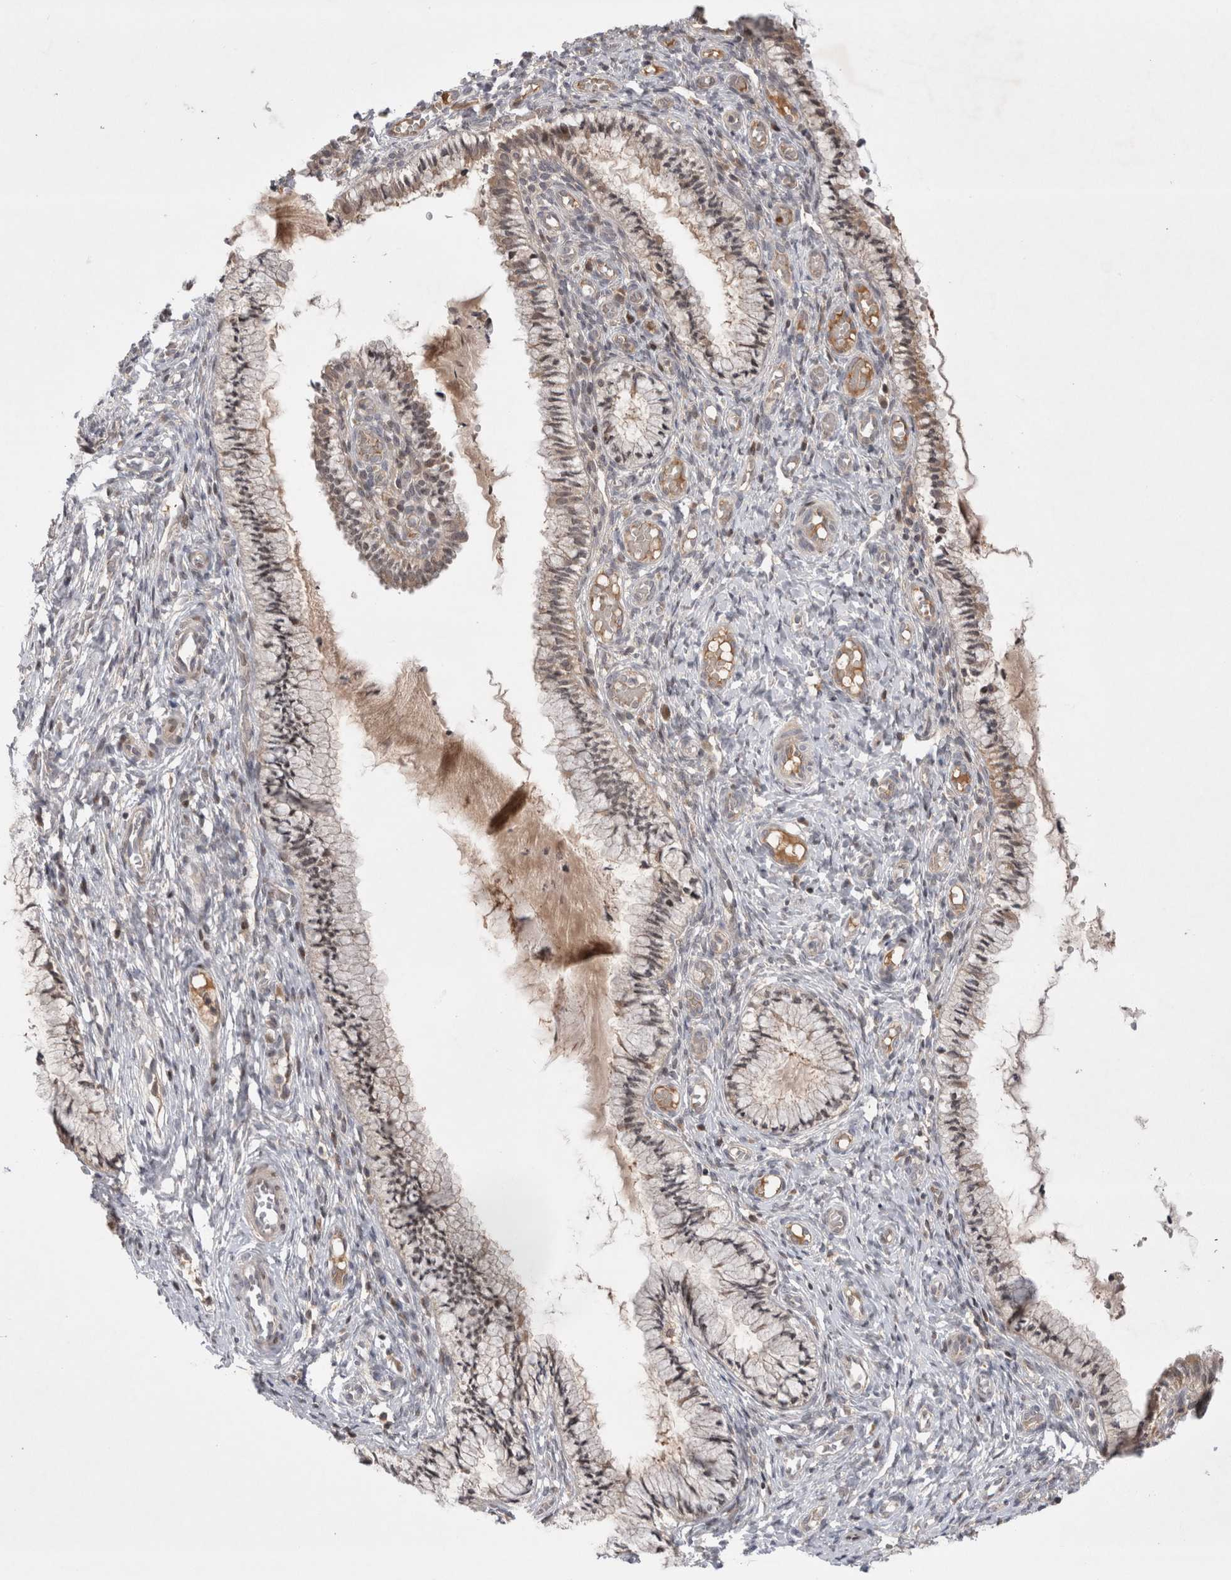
{"staining": {"intensity": "weak", "quantity": "25%-75%", "location": "cytoplasmic/membranous,nuclear"}, "tissue": "cervix", "cell_type": "Glandular cells", "image_type": "normal", "snomed": [{"axis": "morphology", "description": "Normal tissue, NOS"}, {"axis": "topography", "description": "Cervix"}], "caption": "IHC histopathology image of benign cervix: human cervix stained using immunohistochemistry displays low levels of weak protein expression localized specifically in the cytoplasmic/membranous,nuclear of glandular cells, appearing as a cytoplasmic/membranous,nuclear brown color.", "gene": "PLEKHM1", "patient": {"sex": "female", "age": 27}}